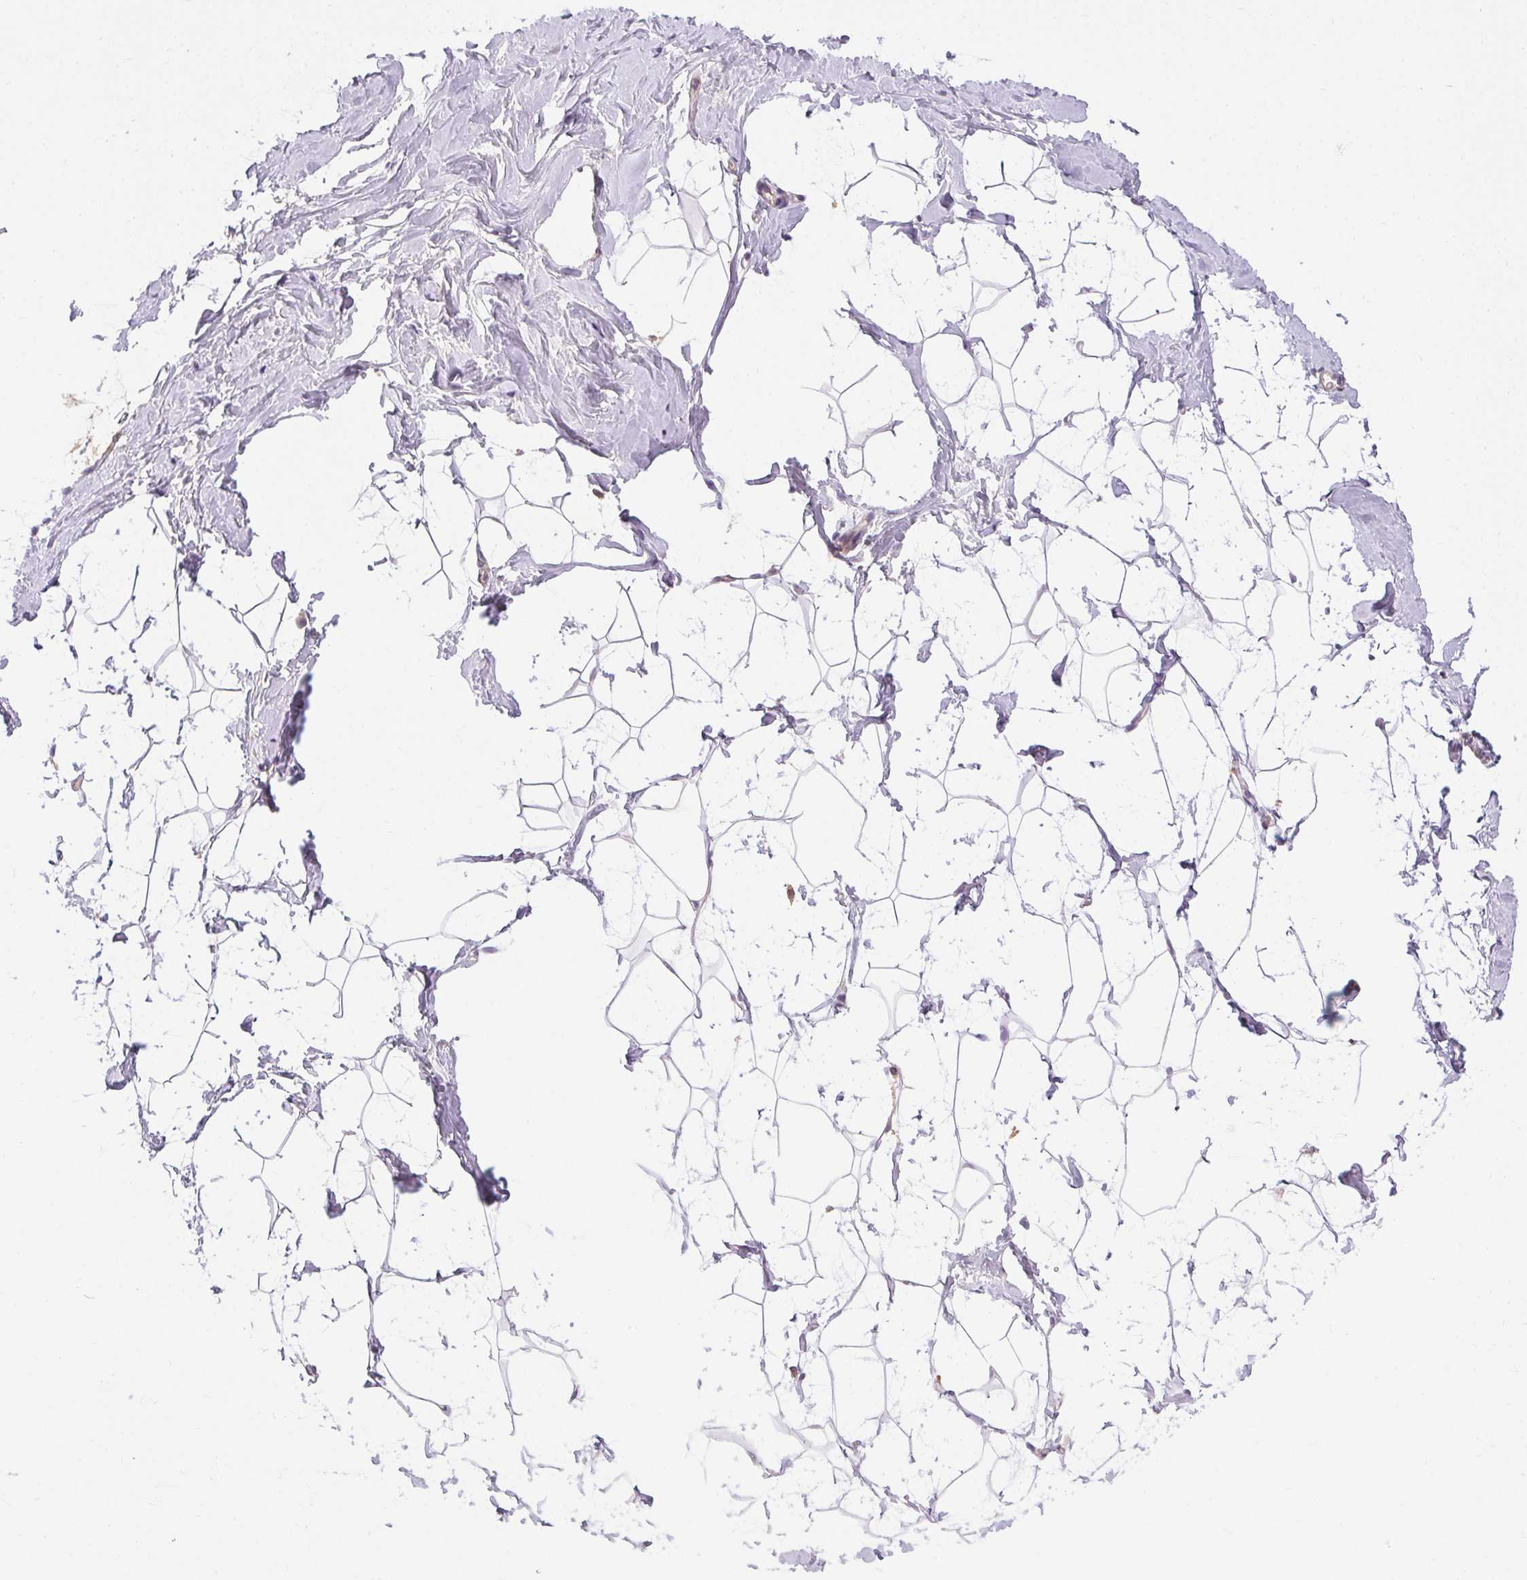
{"staining": {"intensity": "negative", "quantity": "none", "location": "none"}, "tissue": "breast", "cell_type": "Adipocytes", "image_type": "normal", "snomed": [{"axis": "morphology", "description": "Normal tissue, NOS"}, {"axis": "topography", "description": "Breast"}], "caption": "There is no significant expression in adipocytes of breast. Nuclei are stained in blue.", "gene": "TMEM52B", "patient": {"sex": "female", "age": 32}}